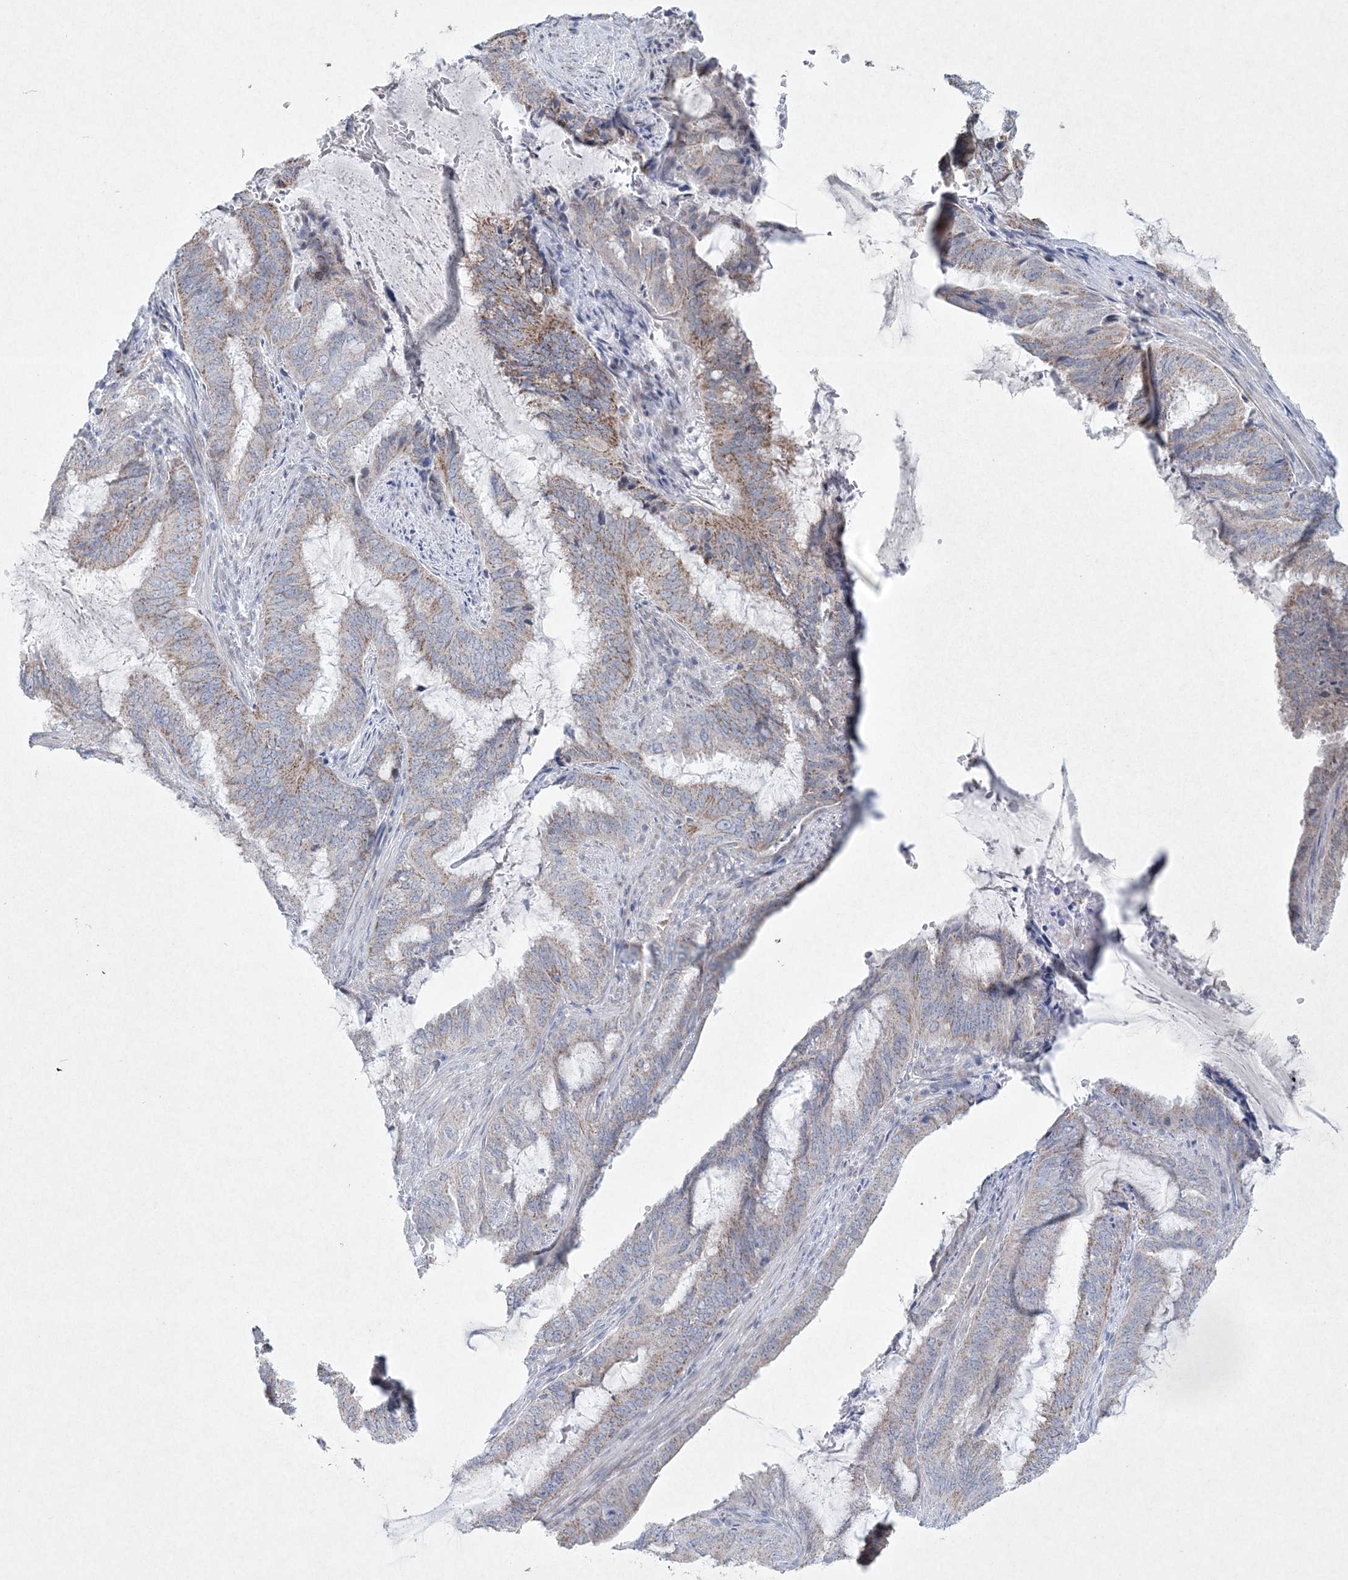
{"staining": {"intensity": "weak", "quantity": "25%-75%", "location": "cytoplasmic/membranous"}, "tissue": "endometrial cancer", "cell_type": "Tumor cells", "image_type": "cancer", "snomed": [{"axis": "morphology", "description": "Adenocarcinoma, NOS"}, {"axis": "topography", "description": "Endometrium"}], "caption": "Weak cytoplasmic/membranous positivity for a protein is present in approximately 25%-75% of tumor cells of endometrial cancer using immunohistochemistry.", "gene": "CES4A", "patient": {"sex": "female", "age": 51}}